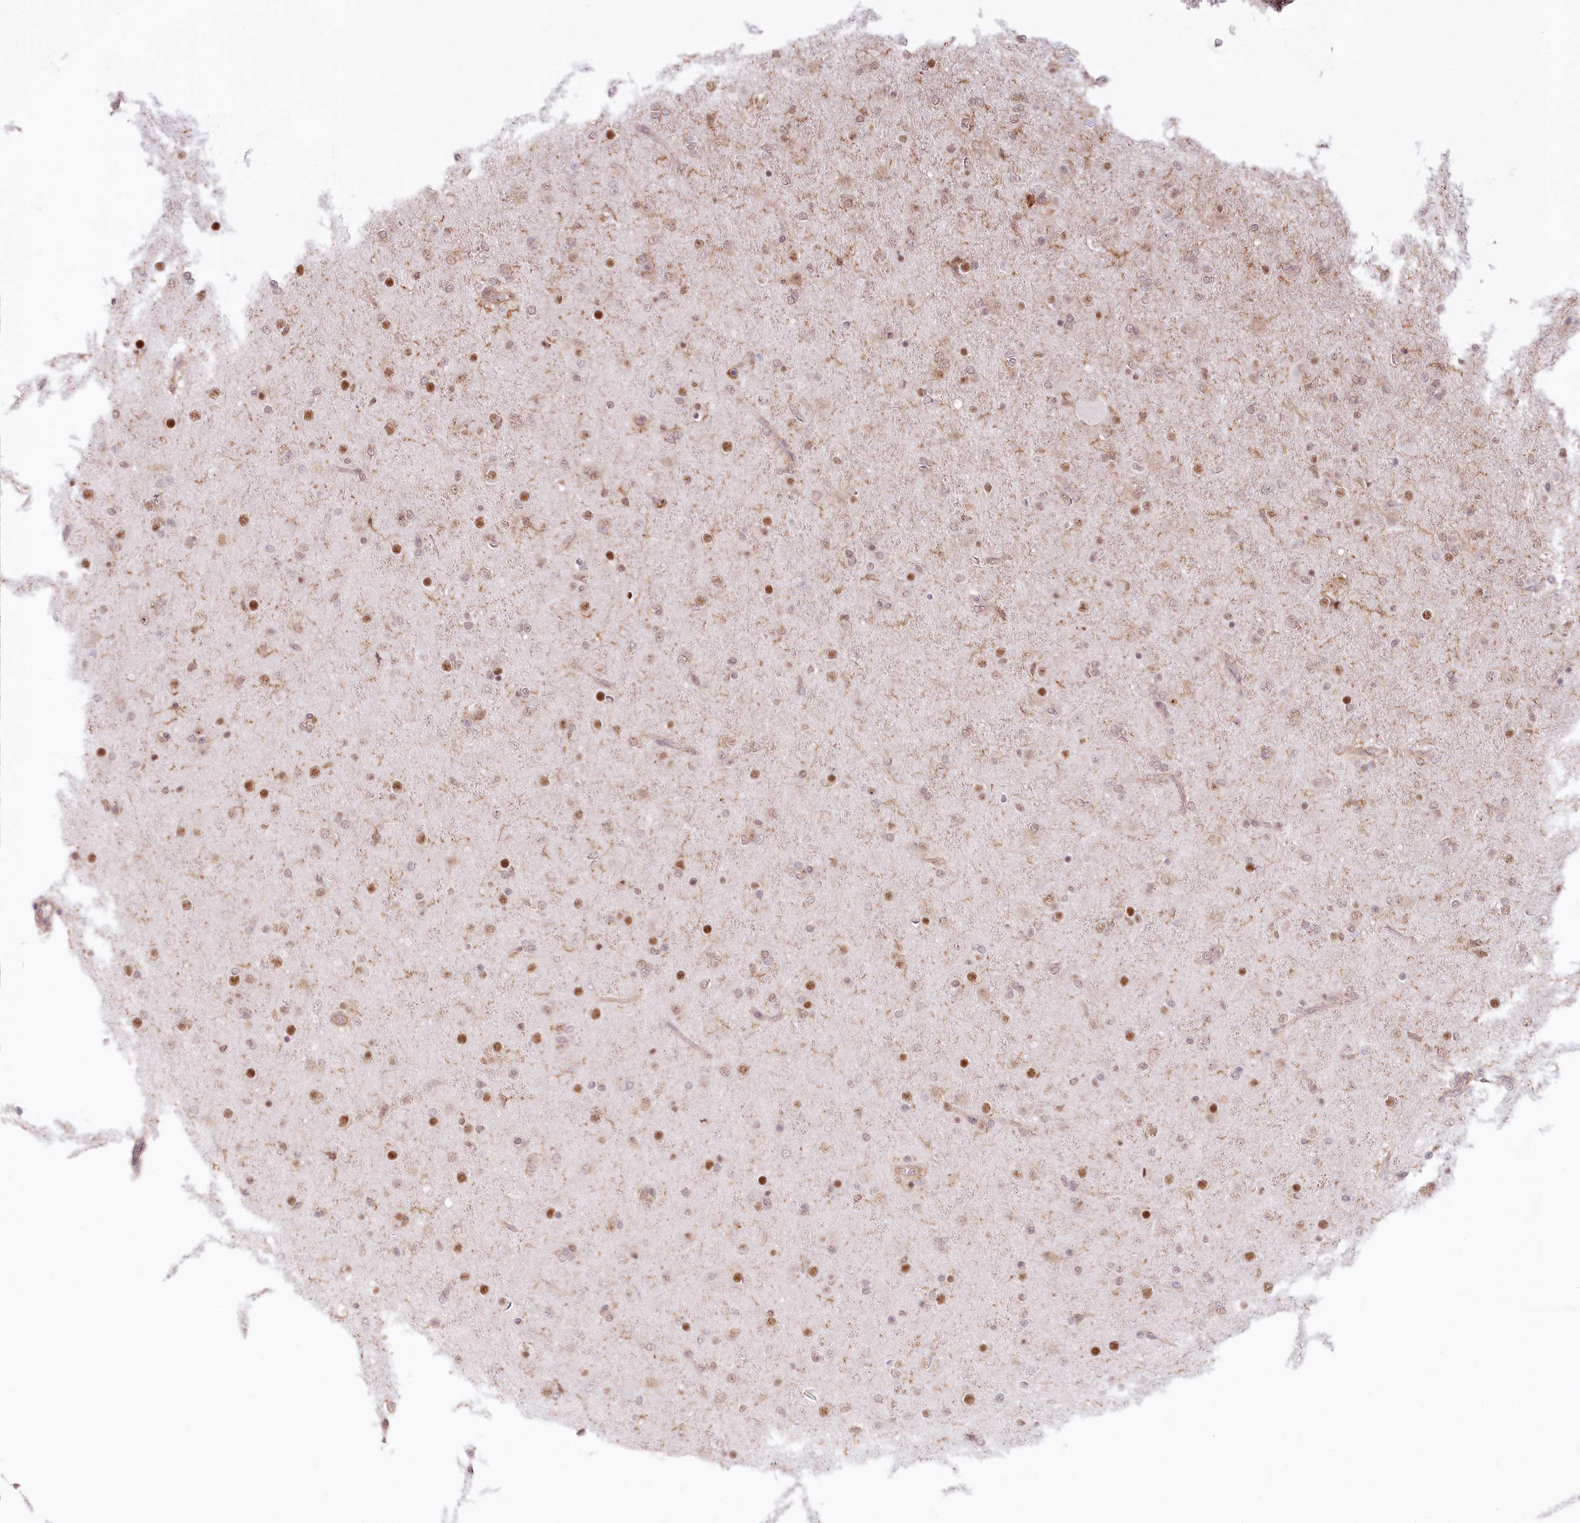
{"staining": {"intensity": "moderate", "quantity": "25%-75%", "location": "nuclear"}, "tissue": "glioma", "cell_type": "Tumor cells", "image_type": "cancer", "snomed": [{"axis": "morphology", "description": "Glioma, malignant, Low grade"}, {"axis": "topography", "description": "Brain"}], "caption": "Malignant glioma (low-grade) stained for a protein (brown) shows moderate nuclear positive positivity in approximately 25%-75% of tumor cells.", "gene": "TUBGCP2", "patient": {"sex": "male", "age": 65}}